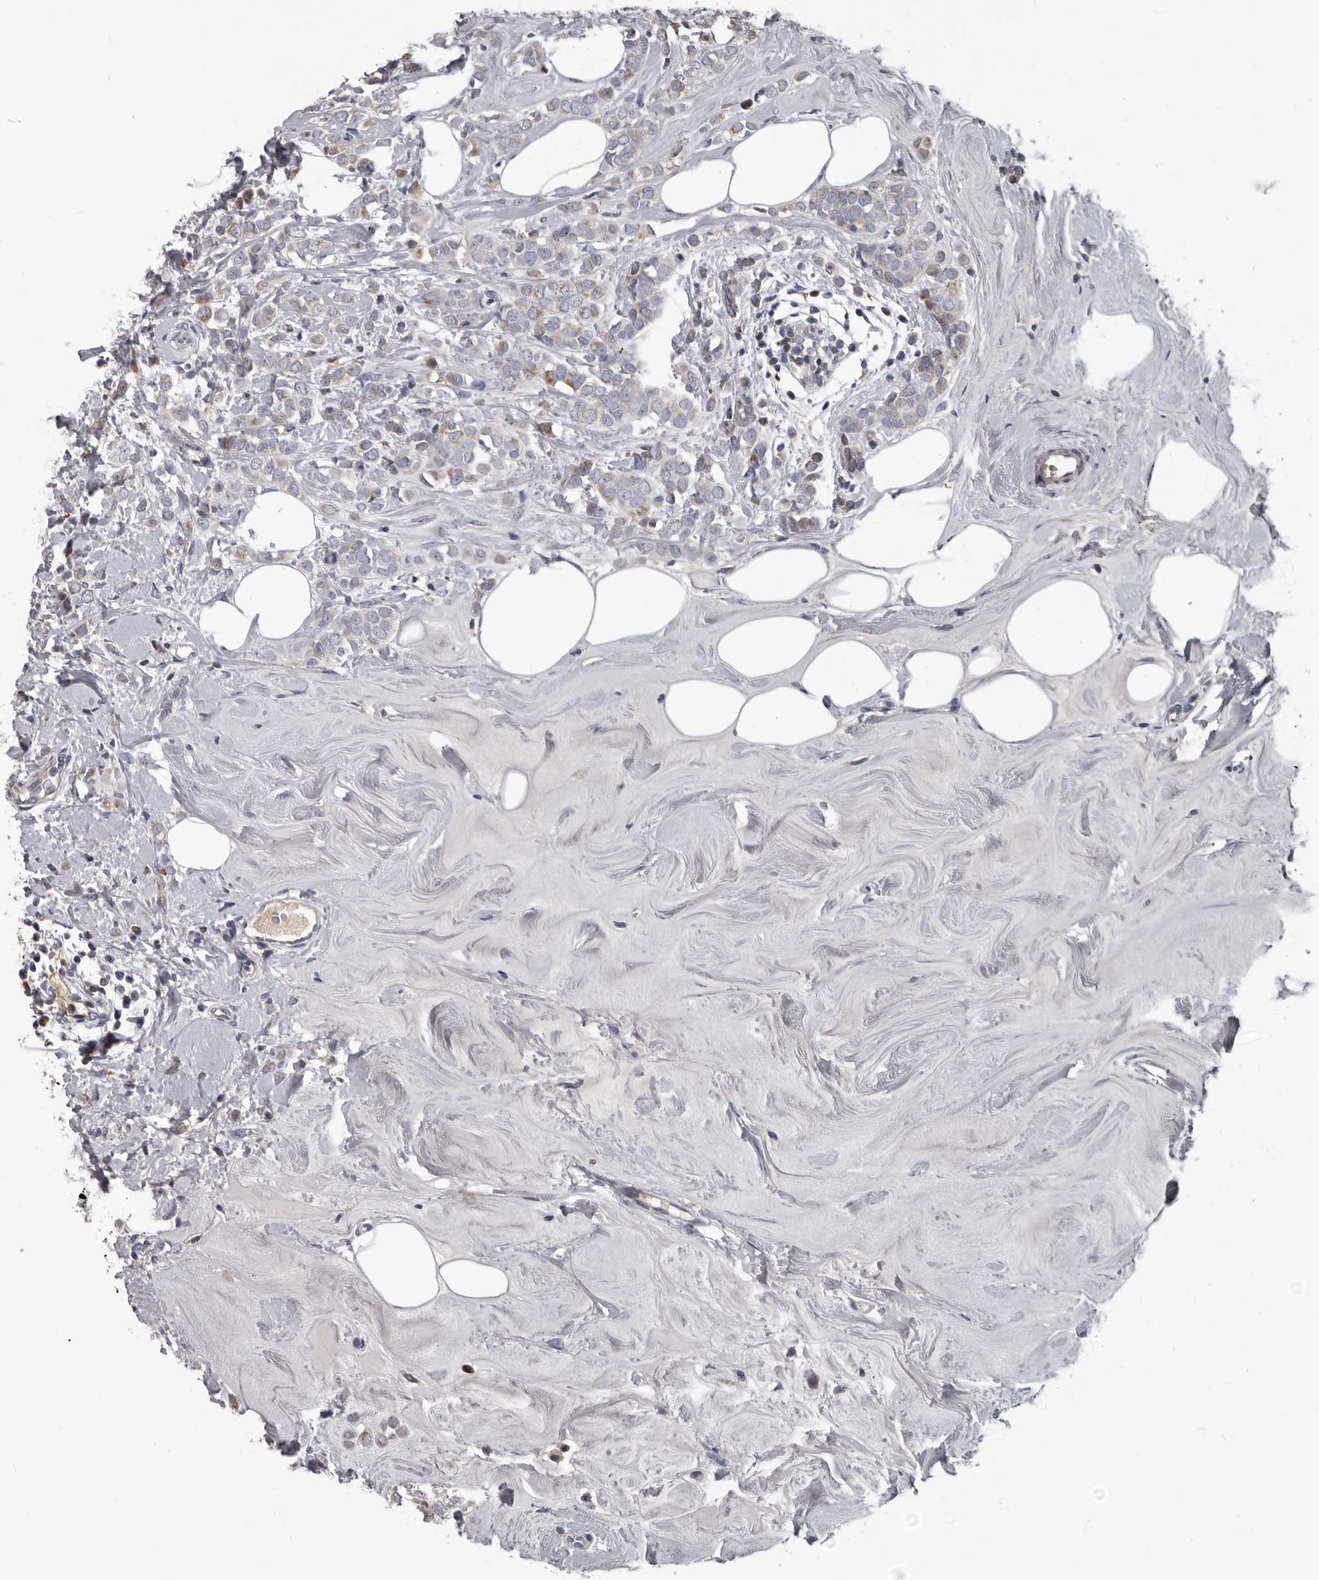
{"staining": {"intensity": "weak", "quantity": "25%-75%", "location": "cytoplasmic/membranous"}, "tissue": "breast cancer", "cell_type": "Tumor cells", "image_type": "cancer", "snomed": [{"axis": "morphology", "description": "Lobular carcinoma"}, {"axis": "topography", "description": "Breast"}], "caption": "Immunohistochemistry (DAB (3,3'-diaminobenzidine)) staining of lobular carcinoma (breast) reveals weak cytoplasmic/membranous protein staining in approximately 25%-75% of tumor cells.", "gene": "ALDH5A1", "patient": {"sex": "female", "age": 47}}